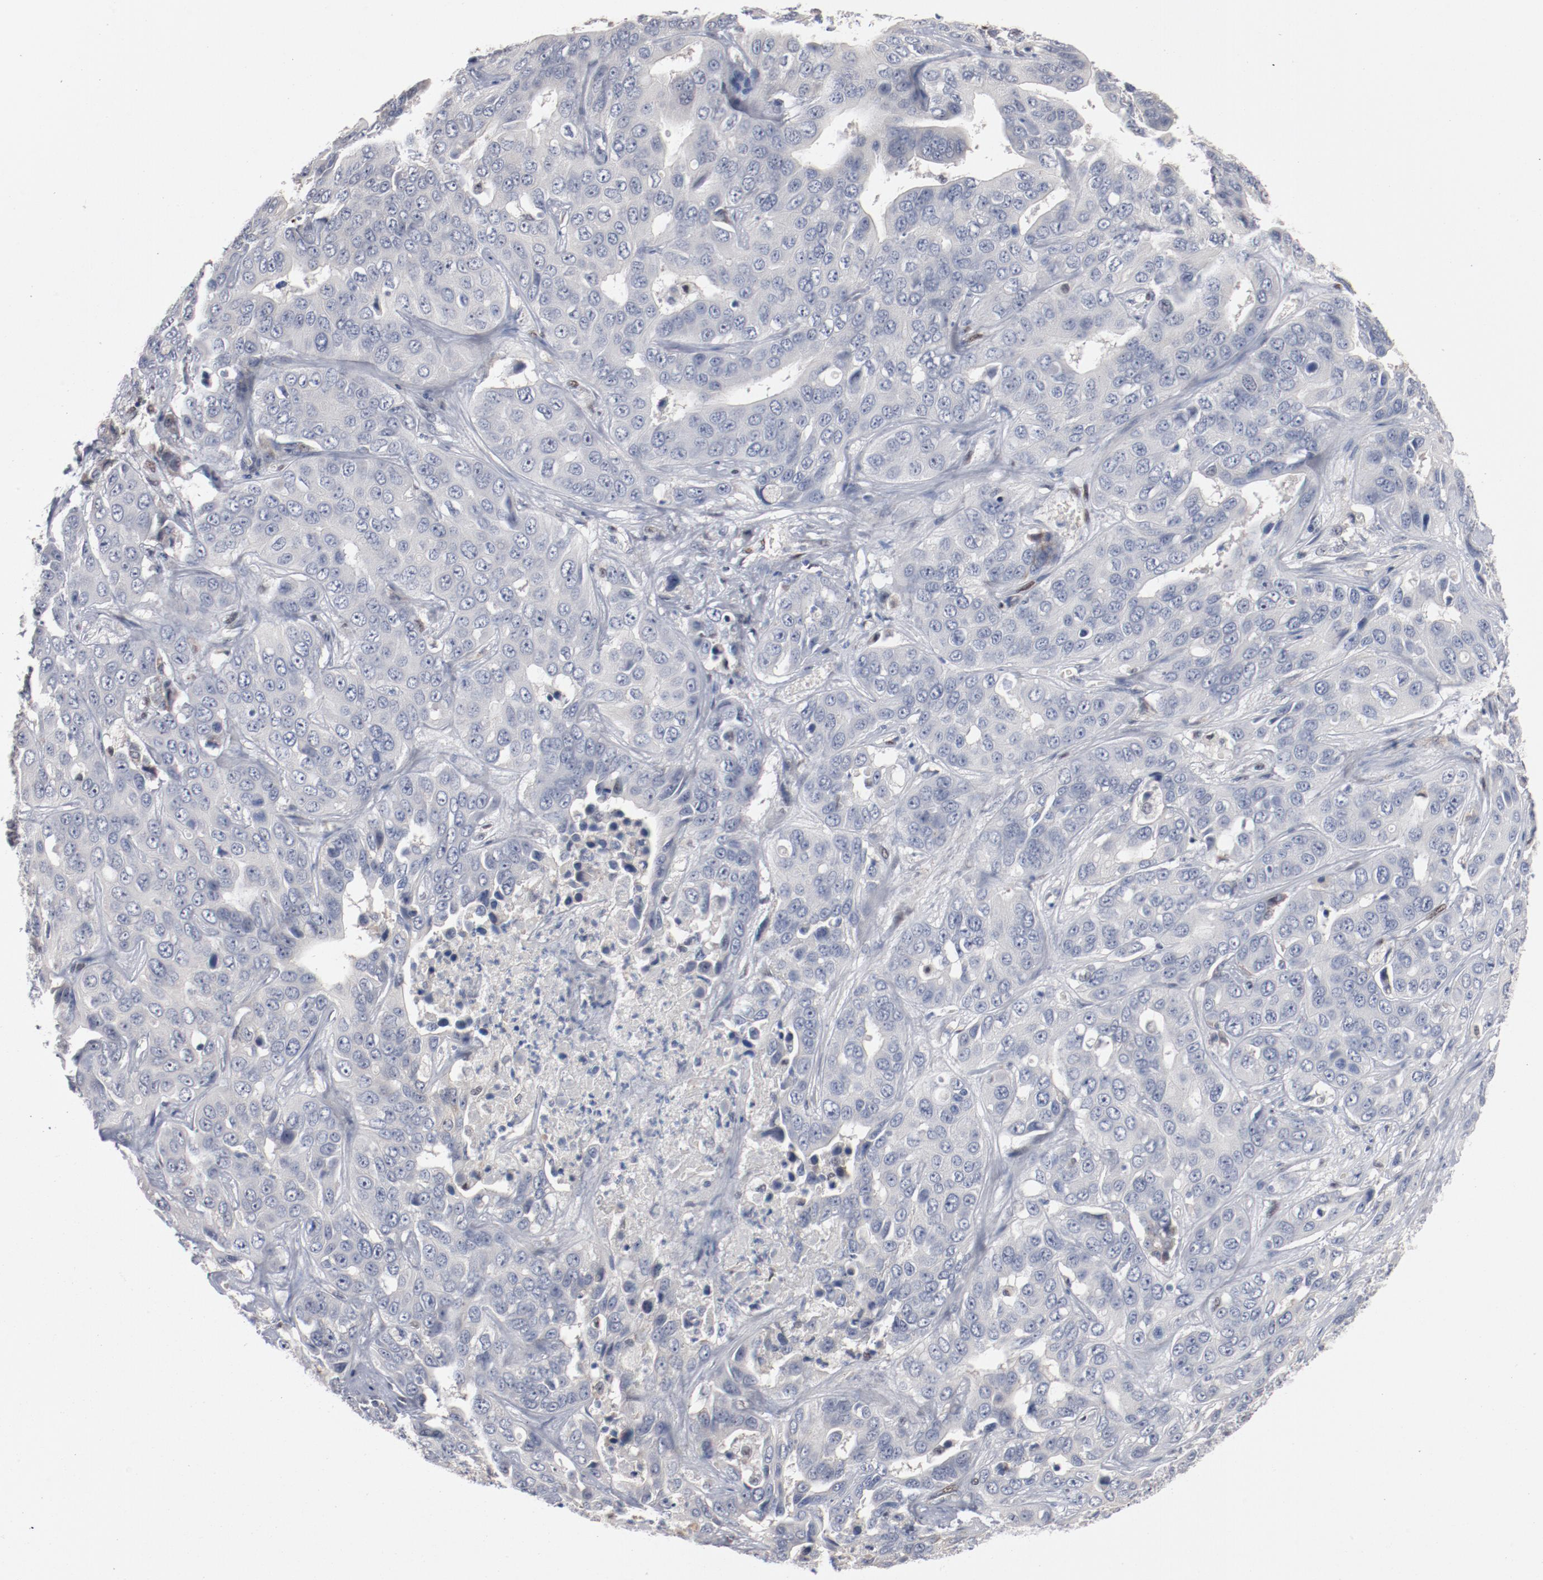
{"staining": {"intensity": "negative", "quantity": "none", "location": "none"}, "tissue": "liver cancer", "cell_type": "Tumor cells", "image_type": "cancer", "snomed": [{"axis": "morphology", "description": "Cholangiocarcinoma"}, {"axis": "topography", "description": "Liver"}], "caption": "Protein analysis of cholangiocarcinoma (liver) reveals no significant positivity in tumor cells.", "gene": "ZEB2", "patient": {"sex": "female", "age": 52}}